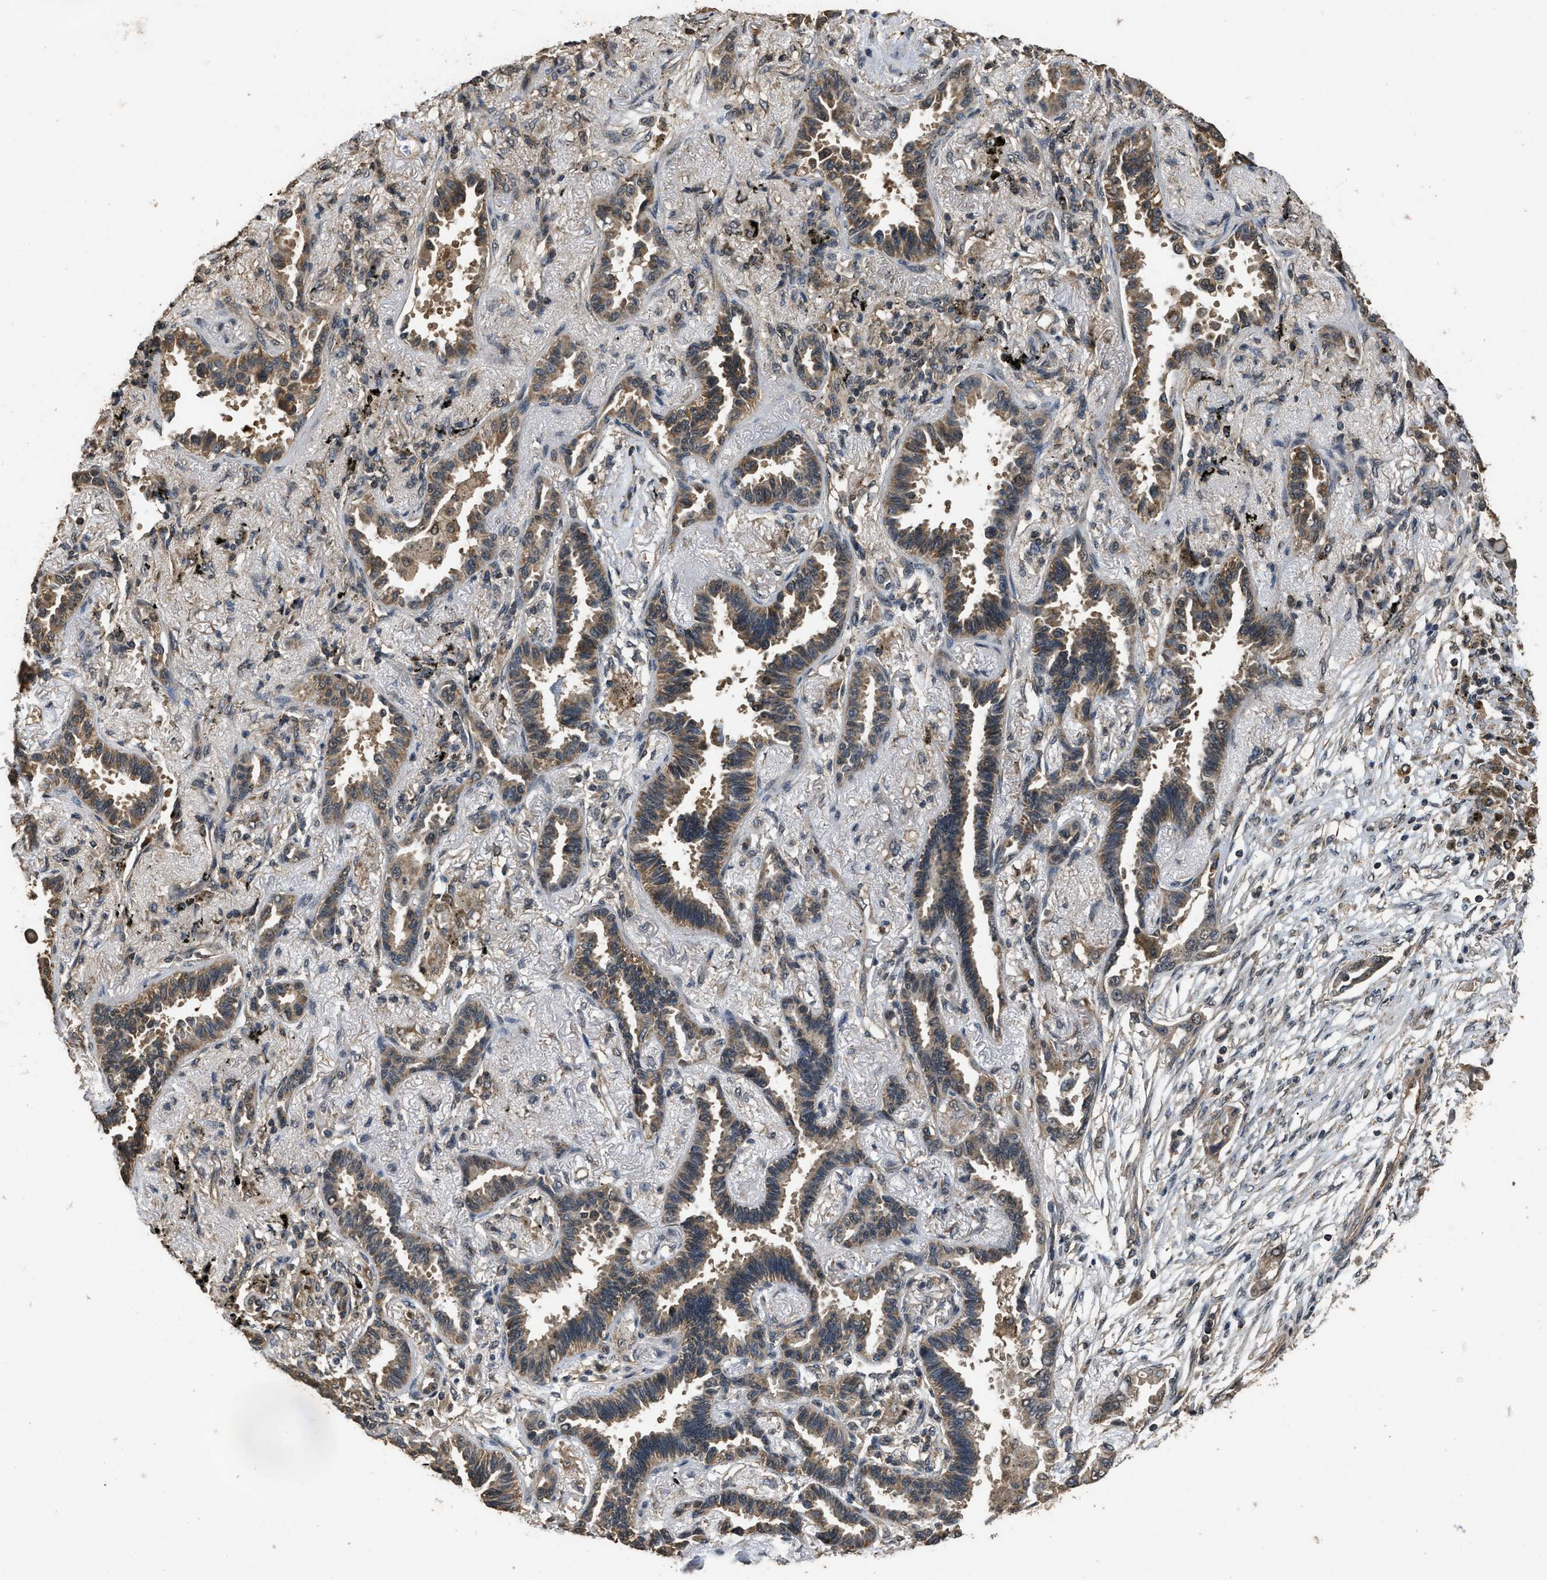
{"staining": {"intensity": "moderate", "quantity": ">75%", "location": "cytoplasmic/membranous"}, "tissue": "lung cancer", "cell_type": "Tumor cells", "image_type": "cancer", "snomed": [{"axis": "morphology", "description": "Adenocarcinoma, NOS"}, {"axis": "topography", "description": "Lung"}], "caption": "This photomicrograph exhibits immunohistochemistry staining of human adenocarcinoma (lung), with medium moderate cytoplasmic/membranous positivity in about >75% of tumor cells.", "gene": "DENND6B", "patient": {"sex": "male", "age": 59}}